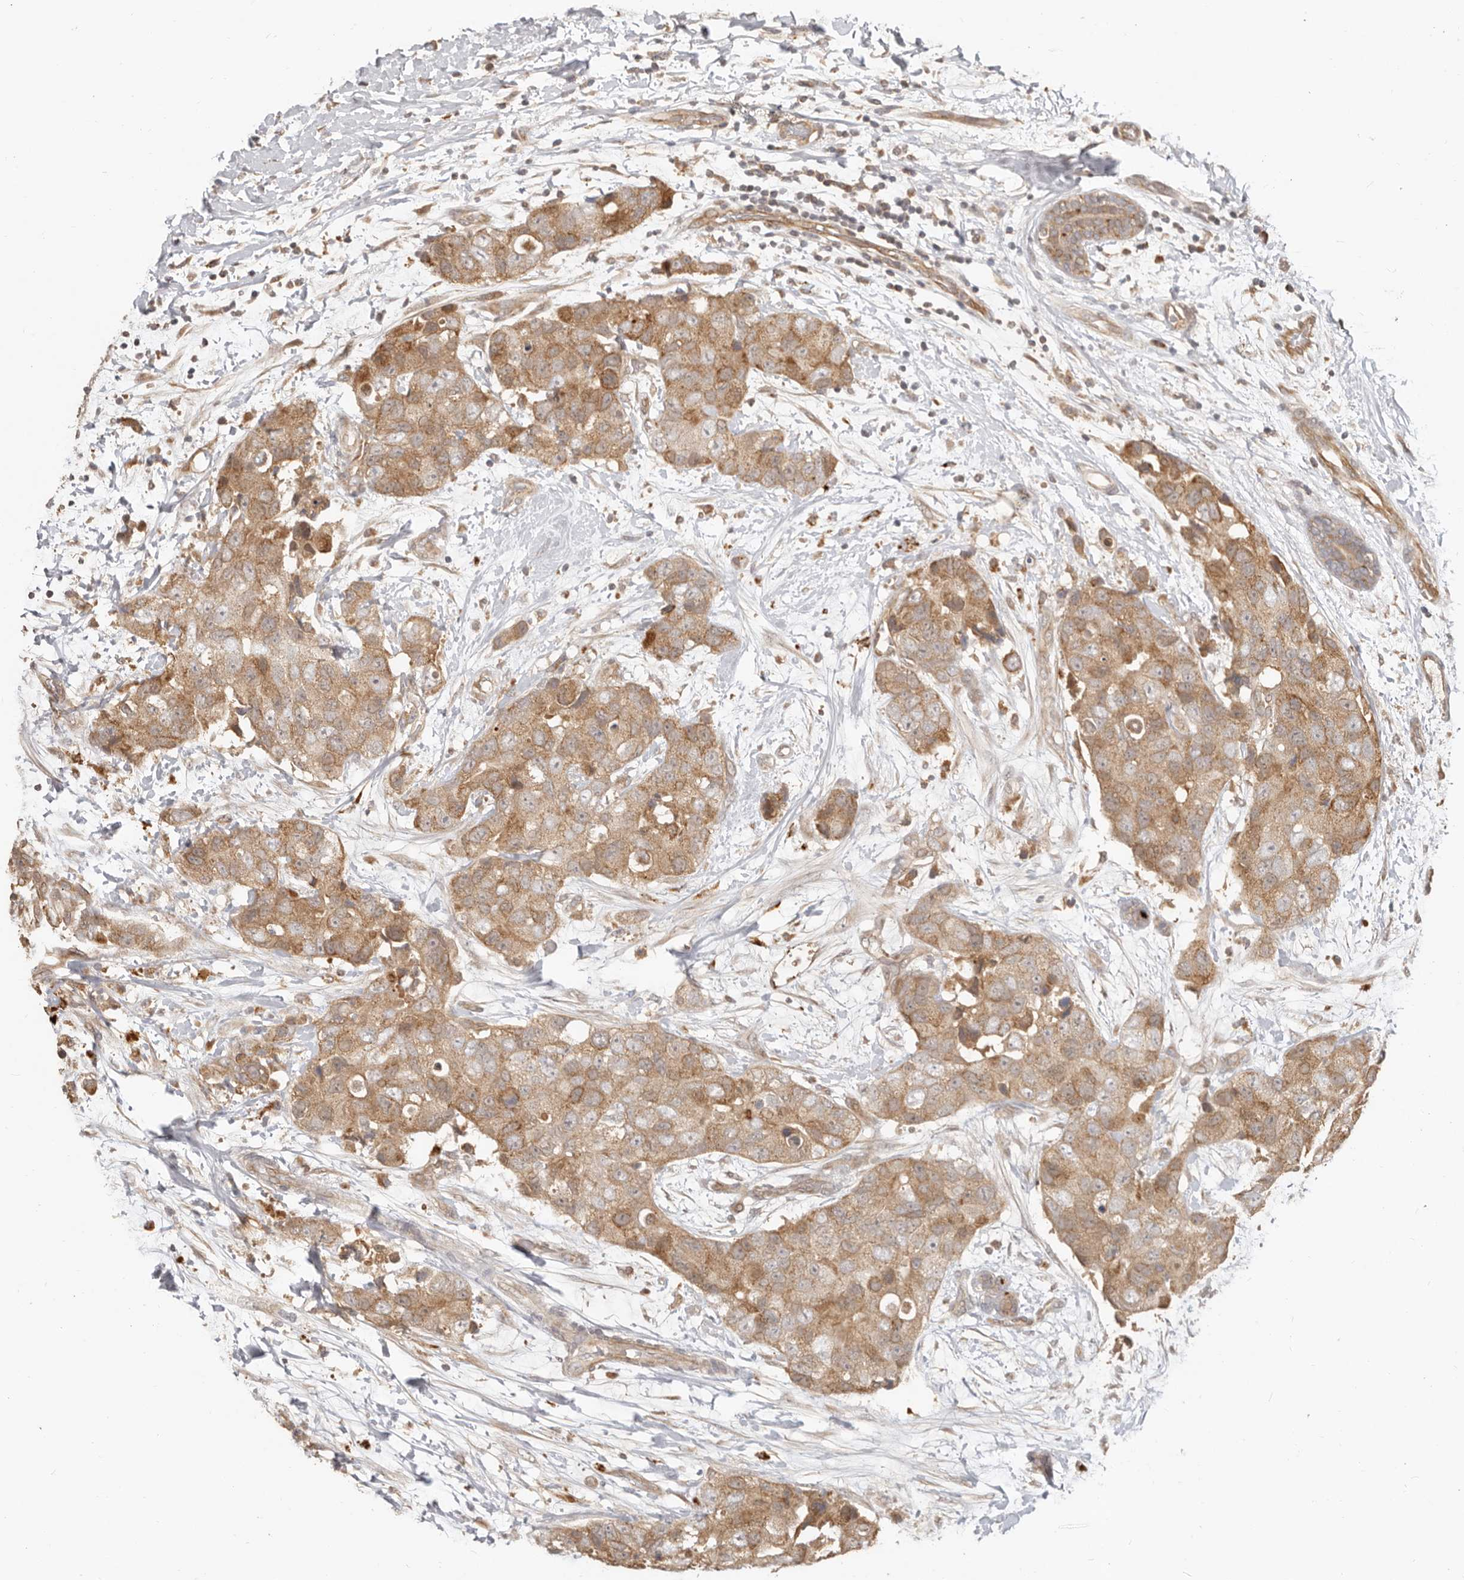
{"staining": {"intensity": "moderate", "quantity": ">75%", "location": "cytoplasmic/membranous"}, "tissue": "breast cancer", "cell_type": "Tumor cells", "image_type": "cancer", "snomed": [{"axis": "morphology", "description": "Duct carcinoma"}, {"axis": "topography", "description": "Breast"}], "caption": "The histopathology image demonstrates a brown stain indicating the presence of a protein in the cytoplasmic/membranous of tumor cells in breast cancer.", "gene": "MTFR2", "patient": {"sex": "female", "age": 62}}